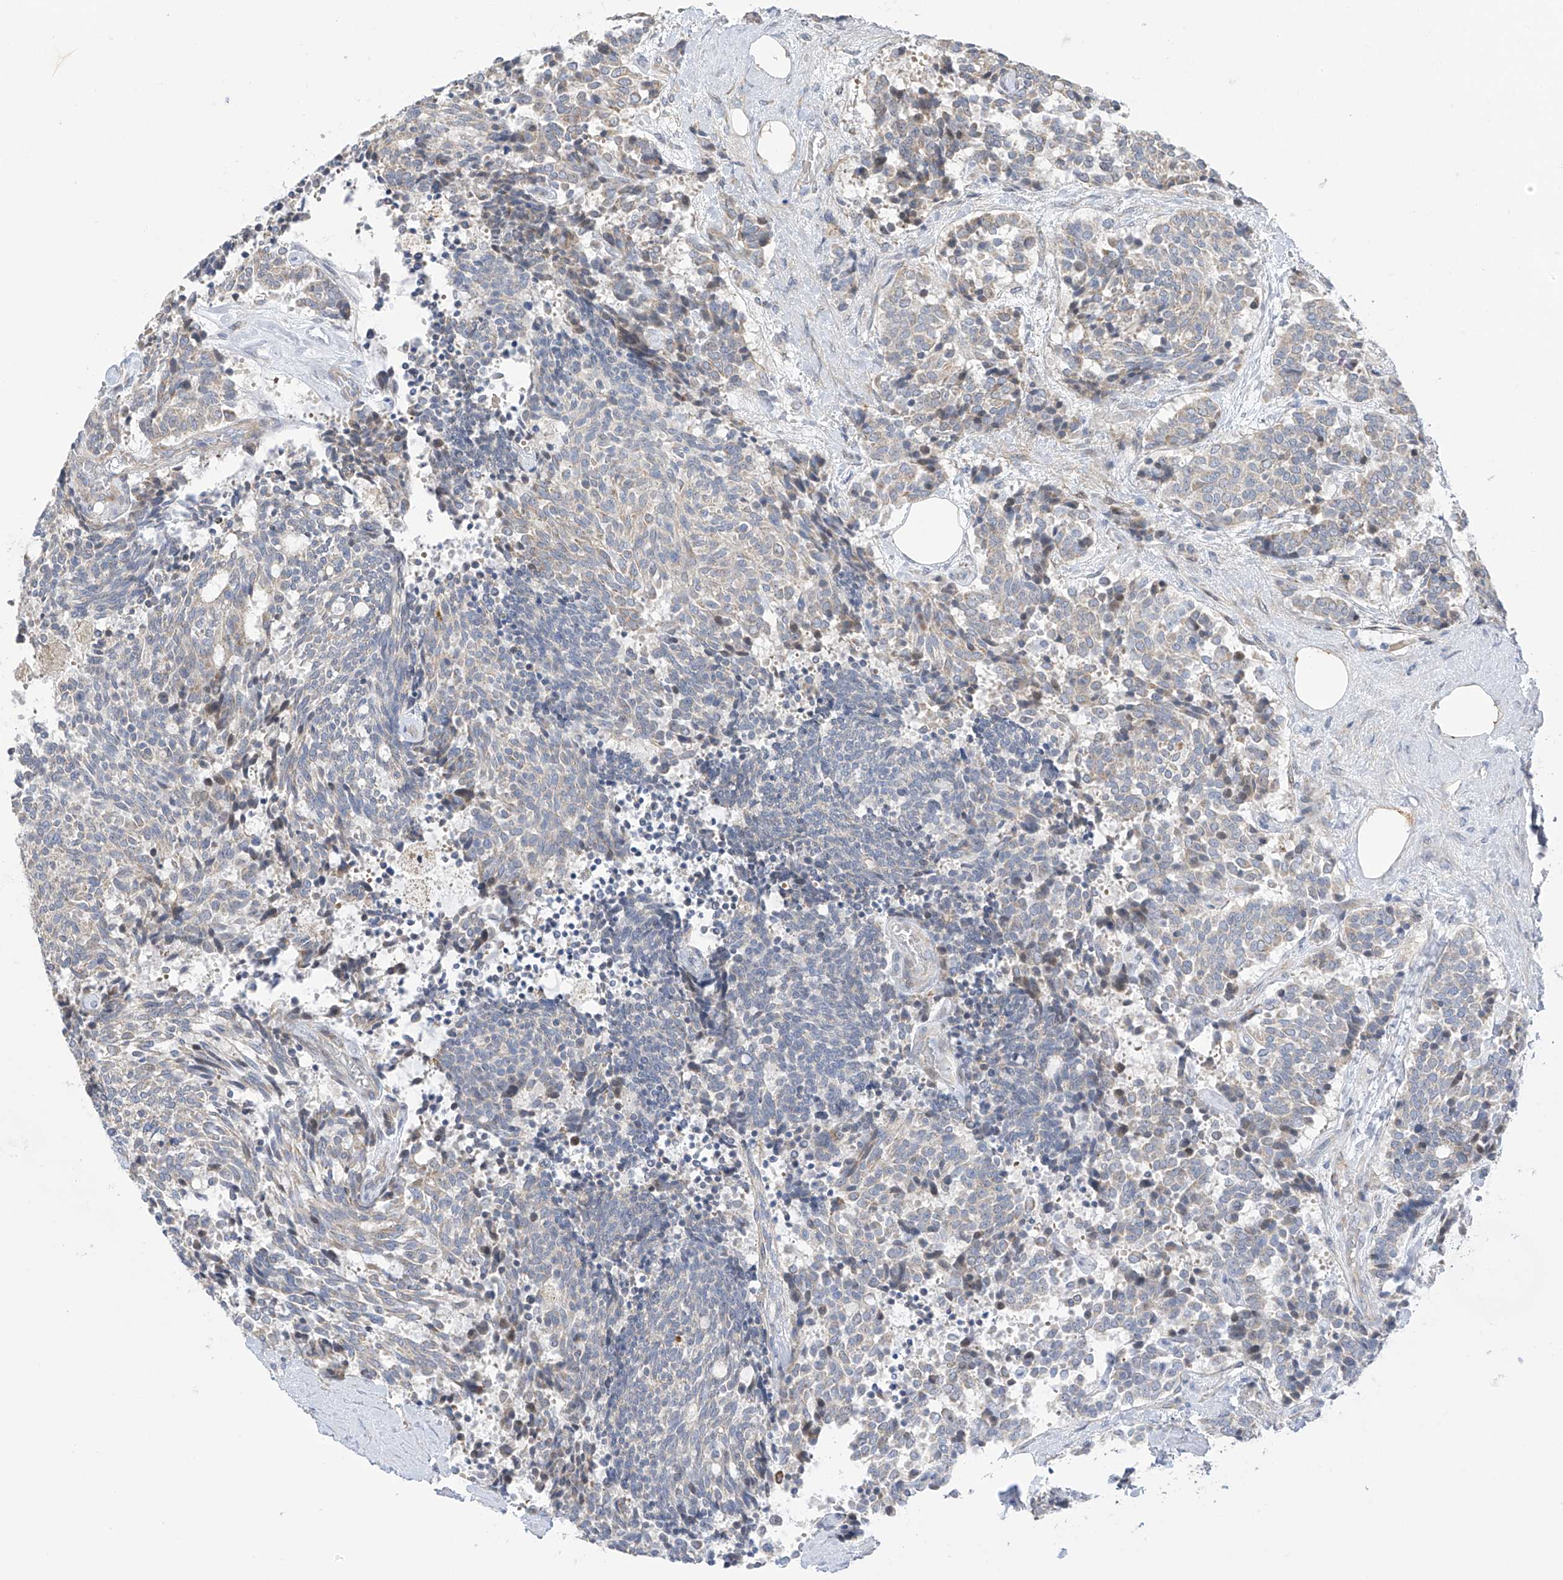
{"staining": {"intensity": "negative", "quantity": "none", "location": "none"}, "tissue": "carcinoid", "cell_type": "Tumor cells", "image_type": "cancer", "snomed": [{"axis": "morphology", "description": "Carcinoid, malignant, NOS"}, {"axis": "topography", "description": "Pancreas"}], "caption": "High power microscopy photomicrograph of an IHC histopathology image of carcinoid, revealing no significant expression in tumor cells.", "gene": "ZNF641", "patient": {"sex": "female", "age": 54}}